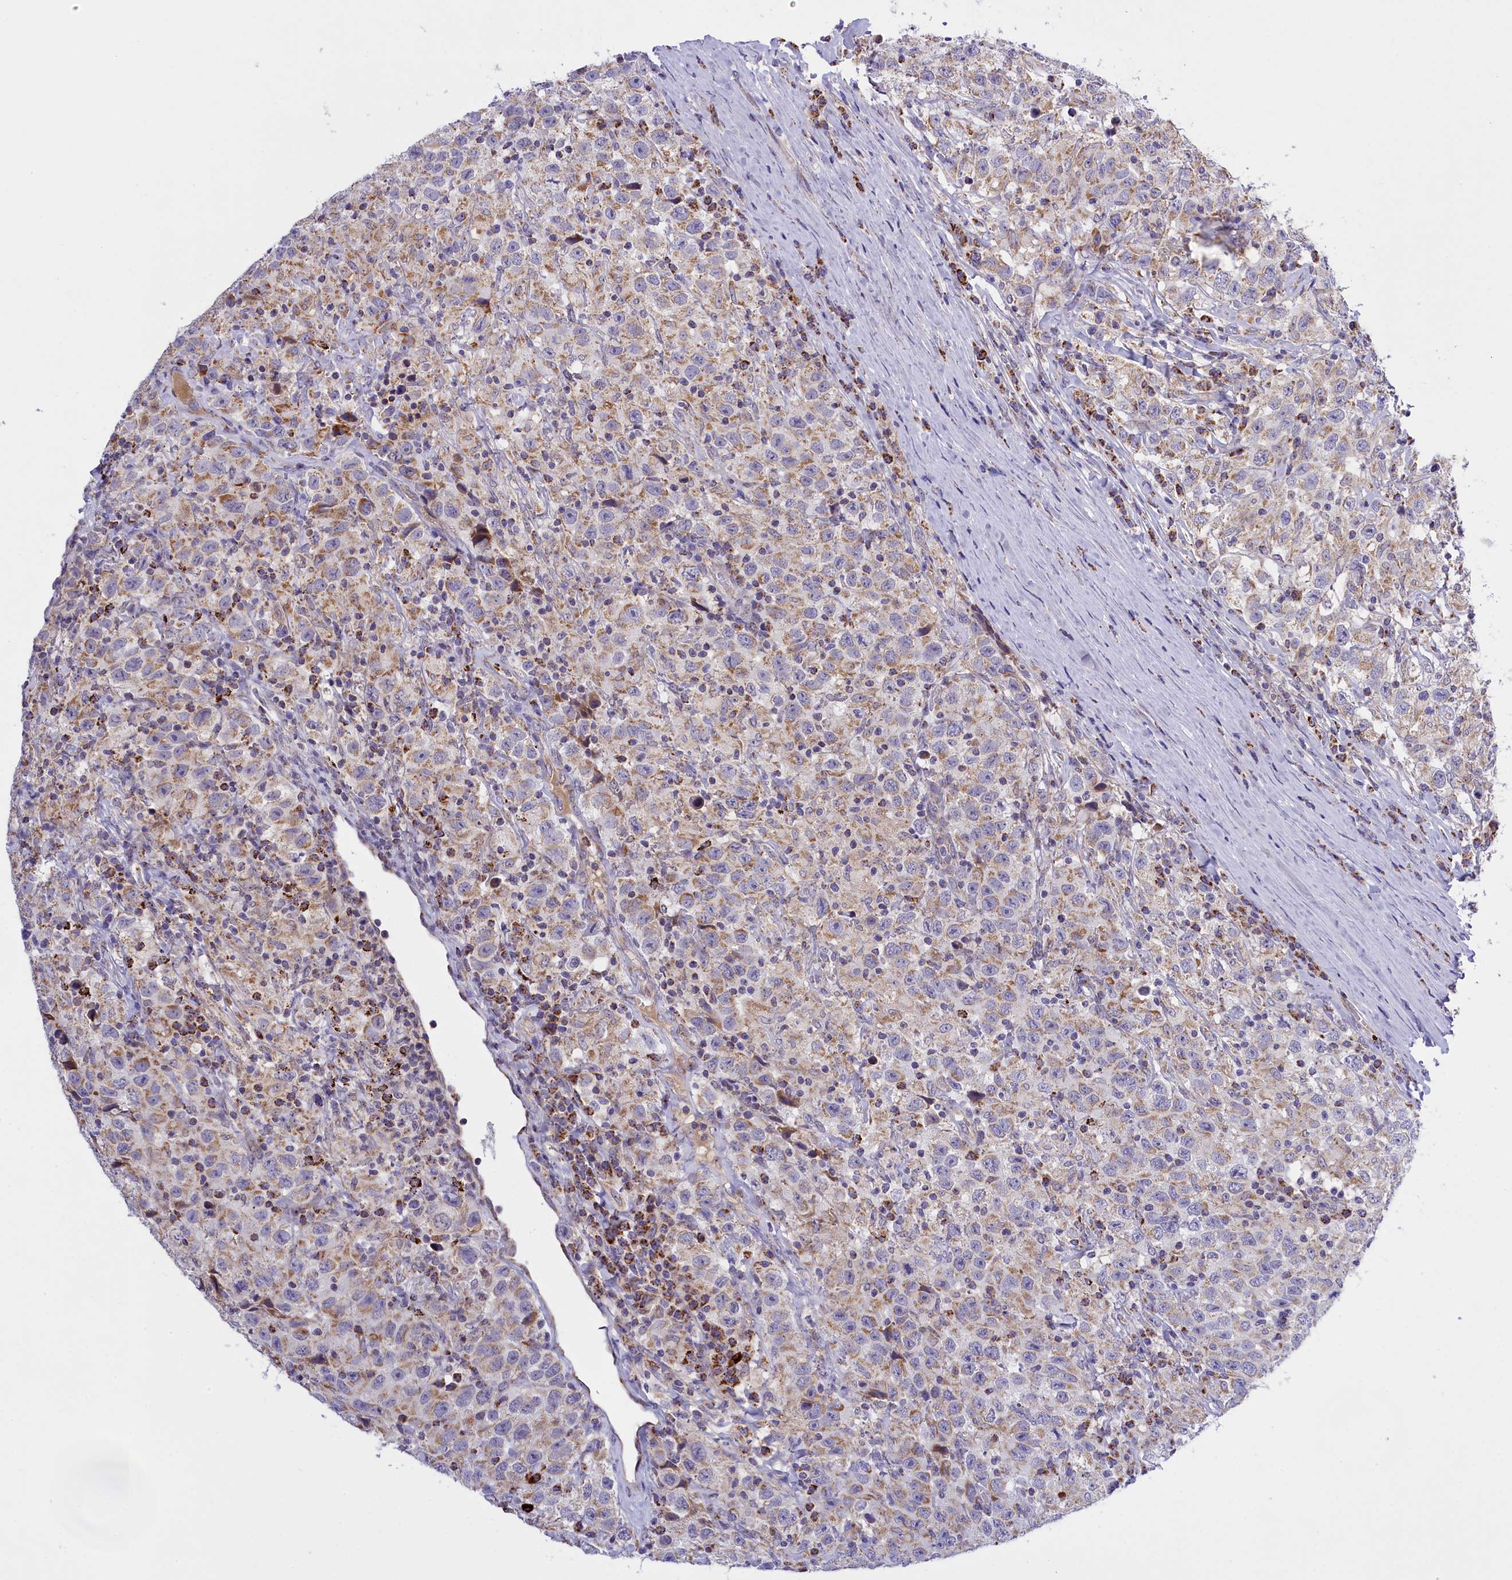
{"staining": {"intensity": "weak", "quantity": "25%-75%", "location": "cytoplasmic/membranous"}, "tissue": "testis cancer", "cell_type": "Tumor cells", "image_type": "cancer", "snomed": [{"axis": "morphology", "description": "Seminoma, NOS"}, {"axis": "topography", "description": "Testis"}], "caption": "Weak cytoplasmic/membranous positivity for a protein is present in approximately 25%-75% of tumor cells of seminoma (testis) using immunohistochemistry (IHC).", "gene": "FAM149B1", "patient": {"sex": "male", "age": 41}}